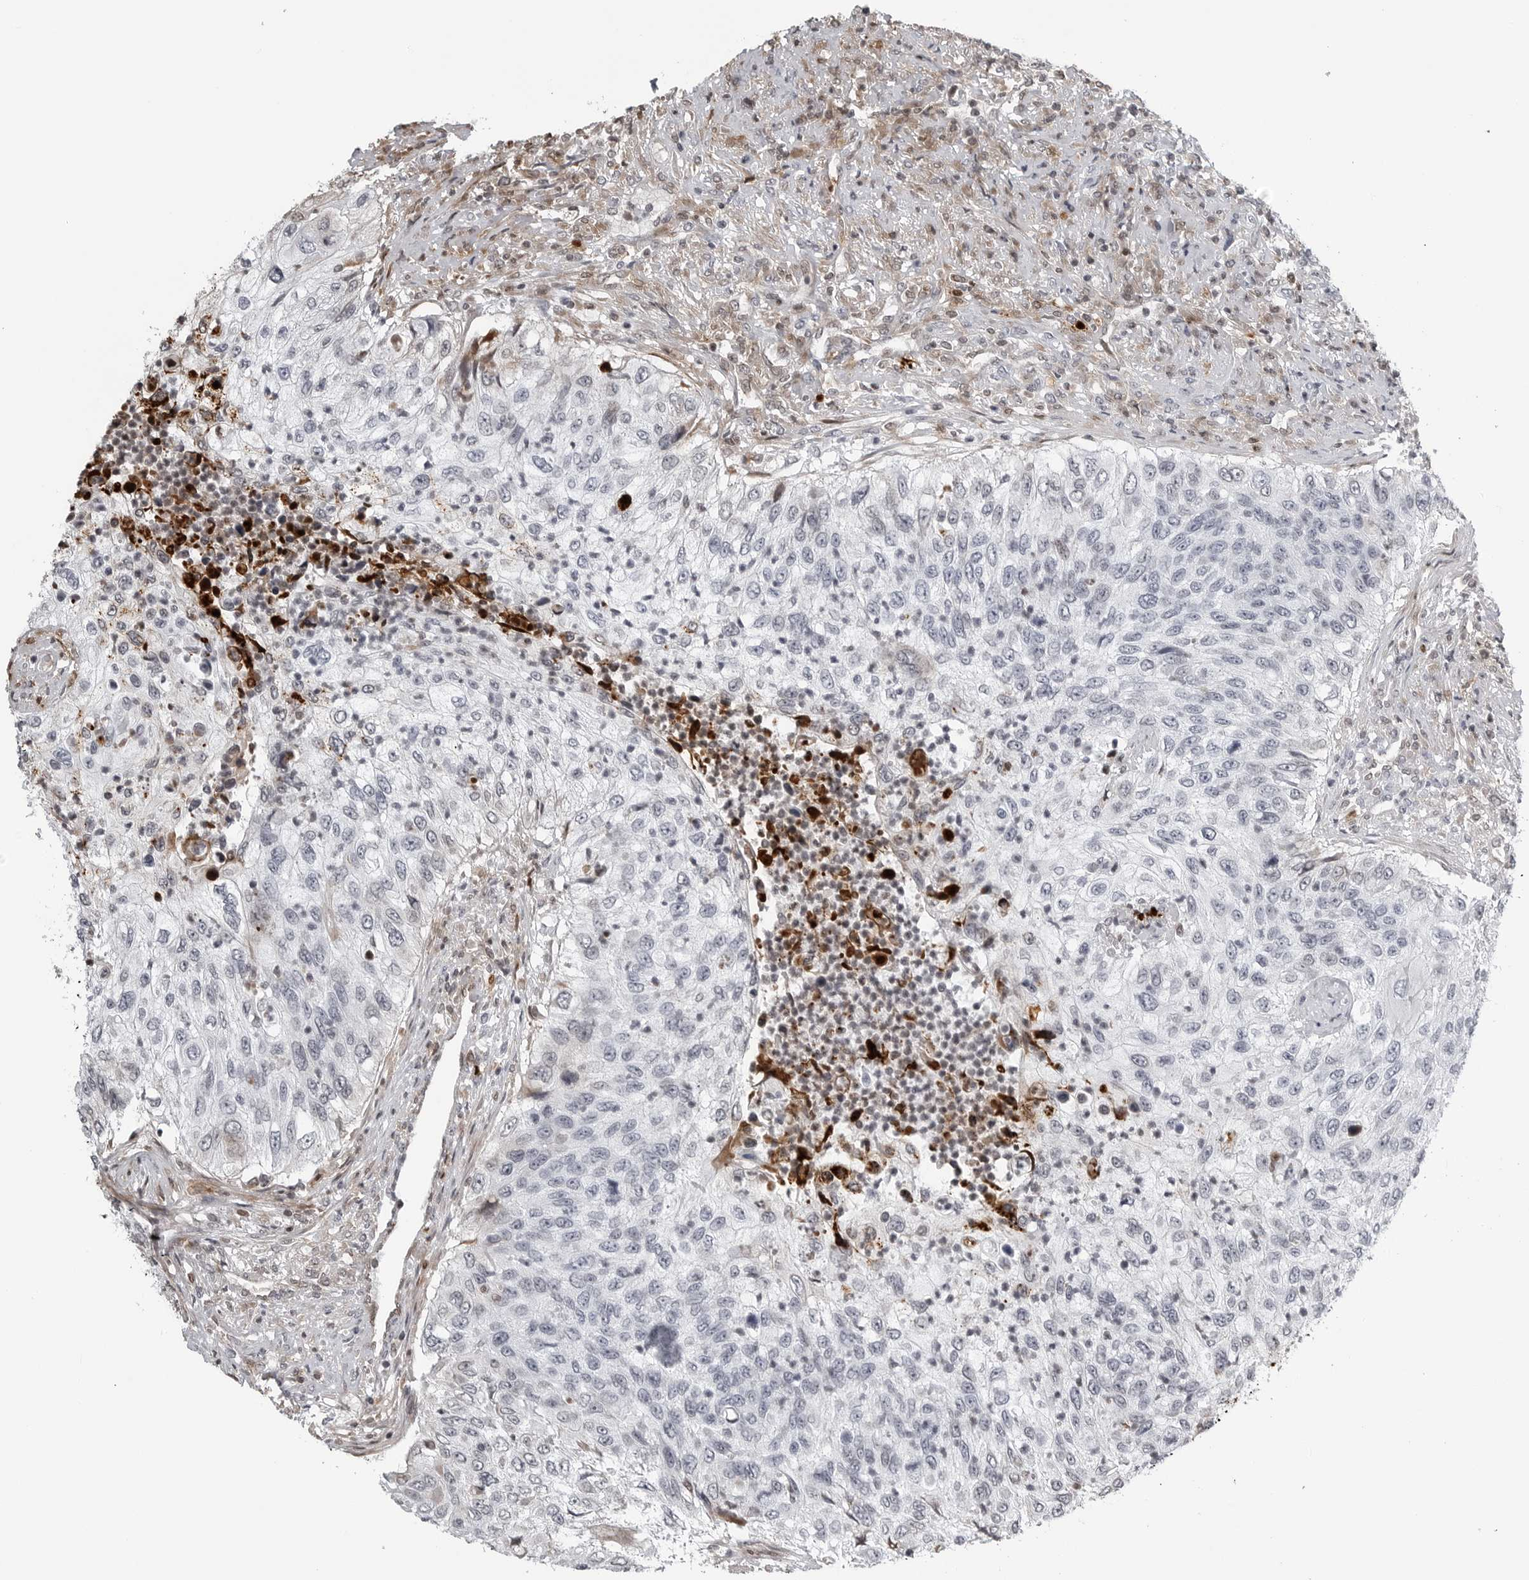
{"staining": {"intensity": "negative", "quantity": "none", "location": "none"}, "tissue": "urothelial cancer", "cell_type": "Tumor cells", "image_type": "cancer", "snomed": [{"axis": "morphology", "description": "Urothelial carcinoma, High grade"}, {"axis": "topography", "description": "Urinary bladder"}], "caption": "There is no significant expression in tumor cells of high-grade urothelial carcinoma. The staining is performed using DAB (3,3'-diaminobenzidine) brown chromogen with nuclei counter-stained in using hematoxylin.", "gene": "CXCR5", "patient": {"sex": "female", "age": 60}}